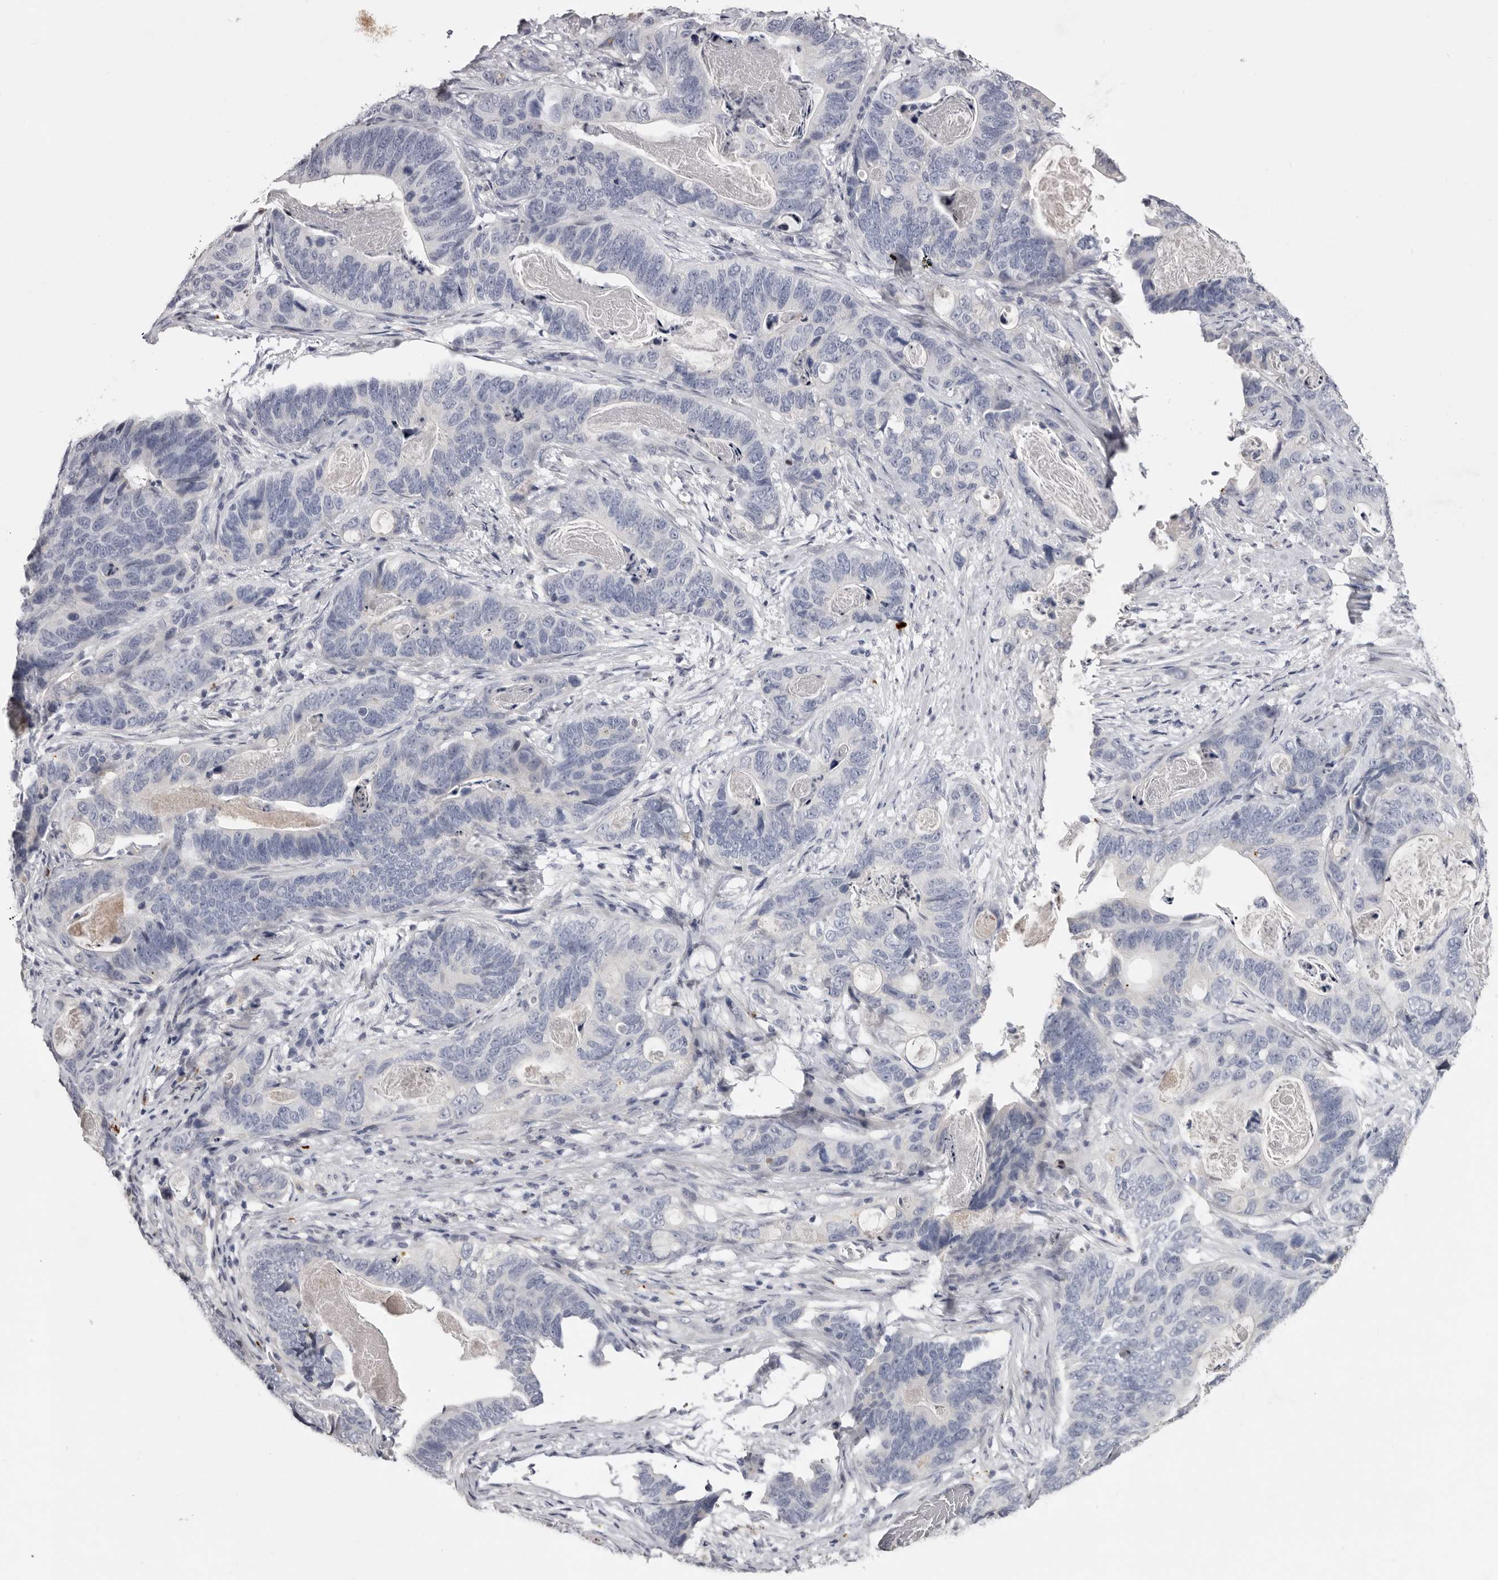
{"staining": {"intensity": "negative", "quantity": "none", "location": "none"}, "tissue": "stomach cancer", "cell_type": "Tumor cells", "image_type": "cancer", "snomed": [{"axis": "morphology", "description": "Normal tissue, NOS"}, {"axis": "morphology", "description": "Adenocarcinoma, NOS"}, {"axis": "topography", "description": "Stomach"}], "caption": "Image shows no protein positivity in tumor cells of adenocarcinoma (stomach) tissue.", "gene": "KLHL38", "patient": {"sex": "female", "age": 89}}